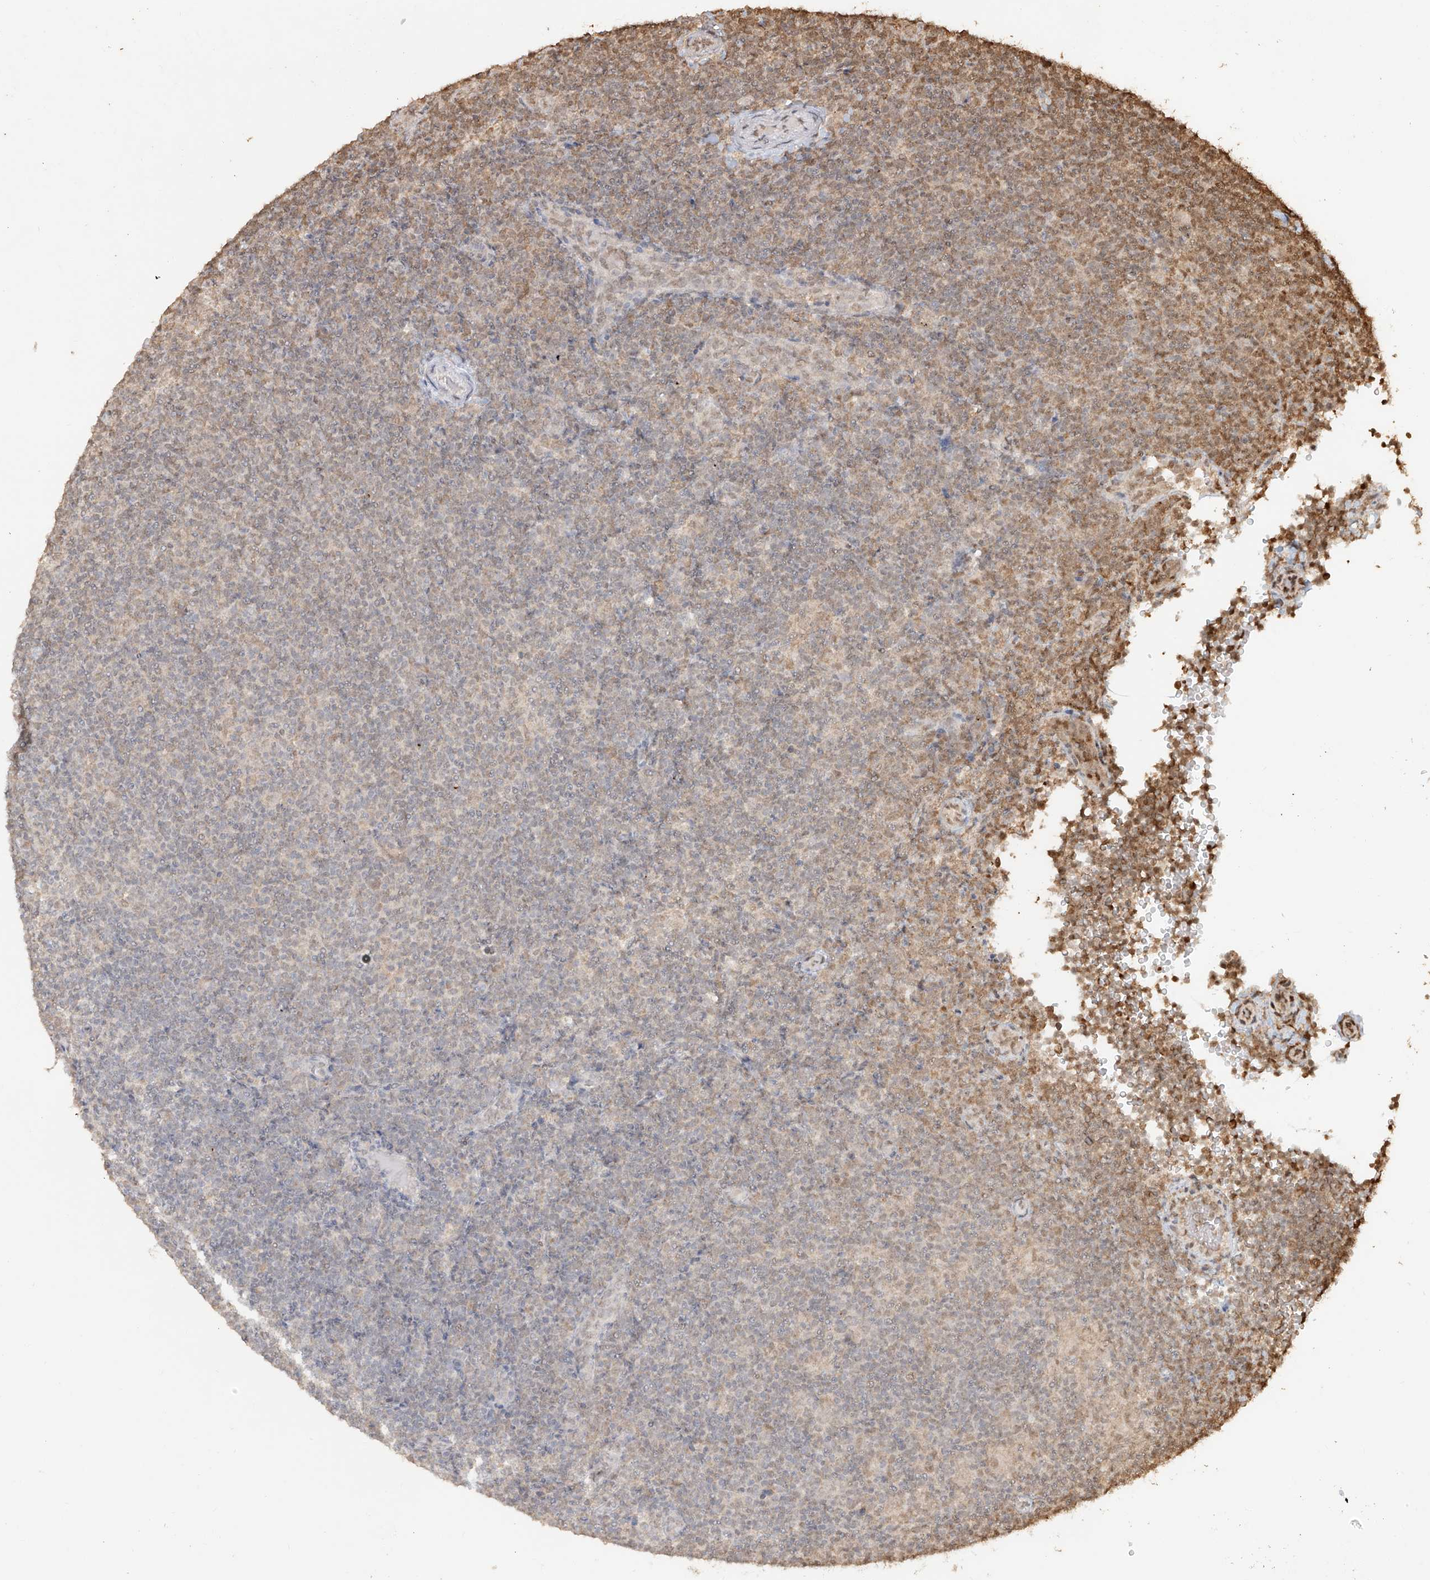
{"staining": {"intensity": "negative", "quantity": "none", "location": "none"}, "tissue": "lymphoma", "cell_type": "Tumor cells", "image_type": "cancer", "snomed": [{"axis": "morphology", "description": "Hodgkin's disease, NOS"}, {"axis": "topography", "description": "Lymph node"}], "caption": "Immunohistochemical staining of lymphoma displays no significant expression in tumor cells.", "gene": "TIGAR", "patient": {"sex": "female", "age": 57}}